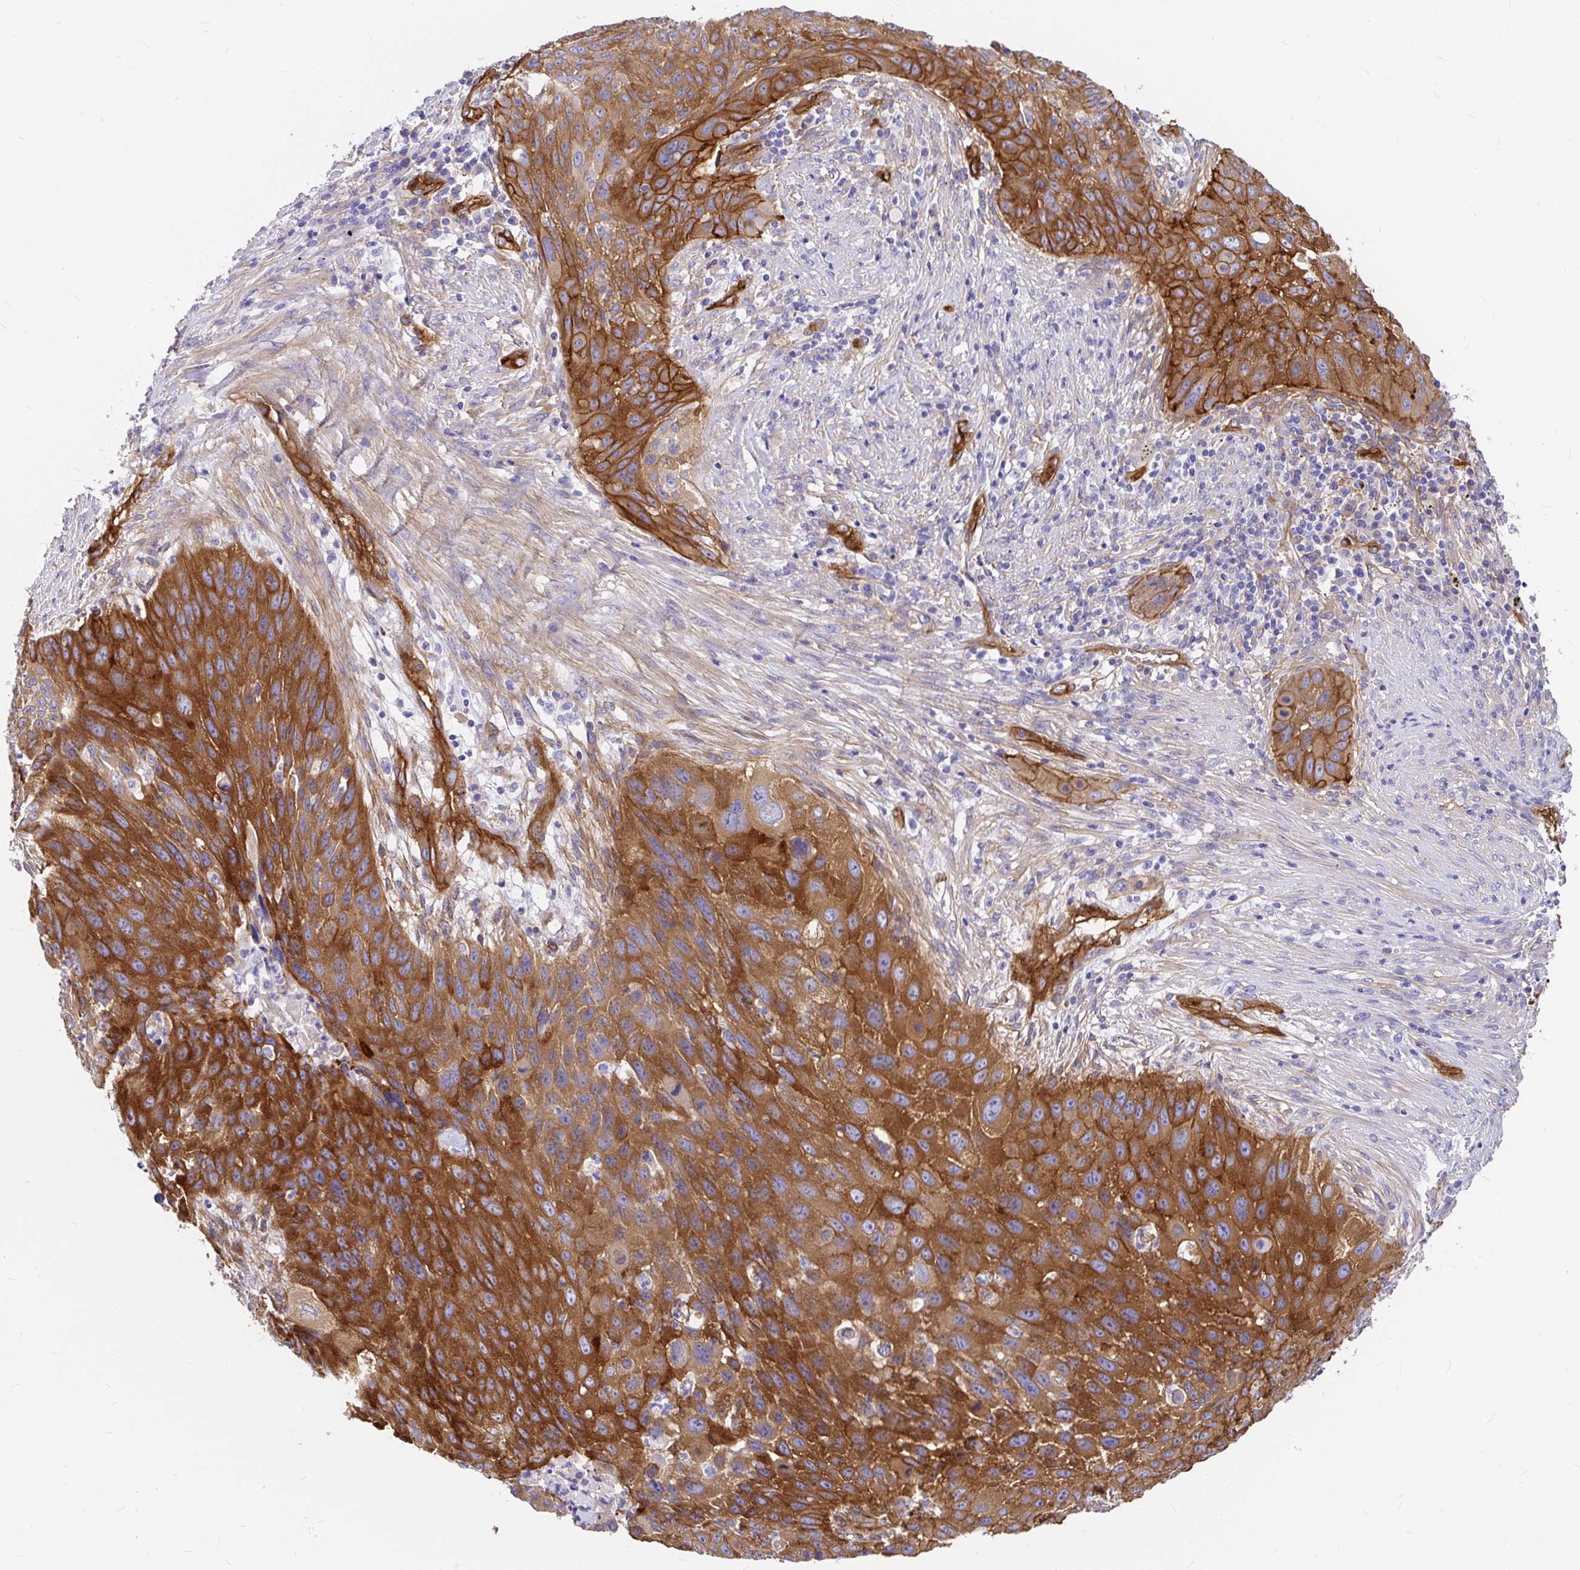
{"staining": {"intensity": "strong", "quantity": ">75%", "location": "cytoplasmic/membranous"}, "tissue": "lung cancer", "cell_type": "Tumor cells", "image_type": "cancer", "snomed": [{"axis": "morphology", "description": "Squamous cell carcinoma, NOS"}, {"axis": "topography", "description": "Lung"}], "caption": "Protein staining of squamous cell carcinoma (lung) tissue displays strong cytoplasmic/membranous staining in approximately >75% of tumor cells.", "gene": "MYO1B", "patient": {"sex": "male", "age": 63}}